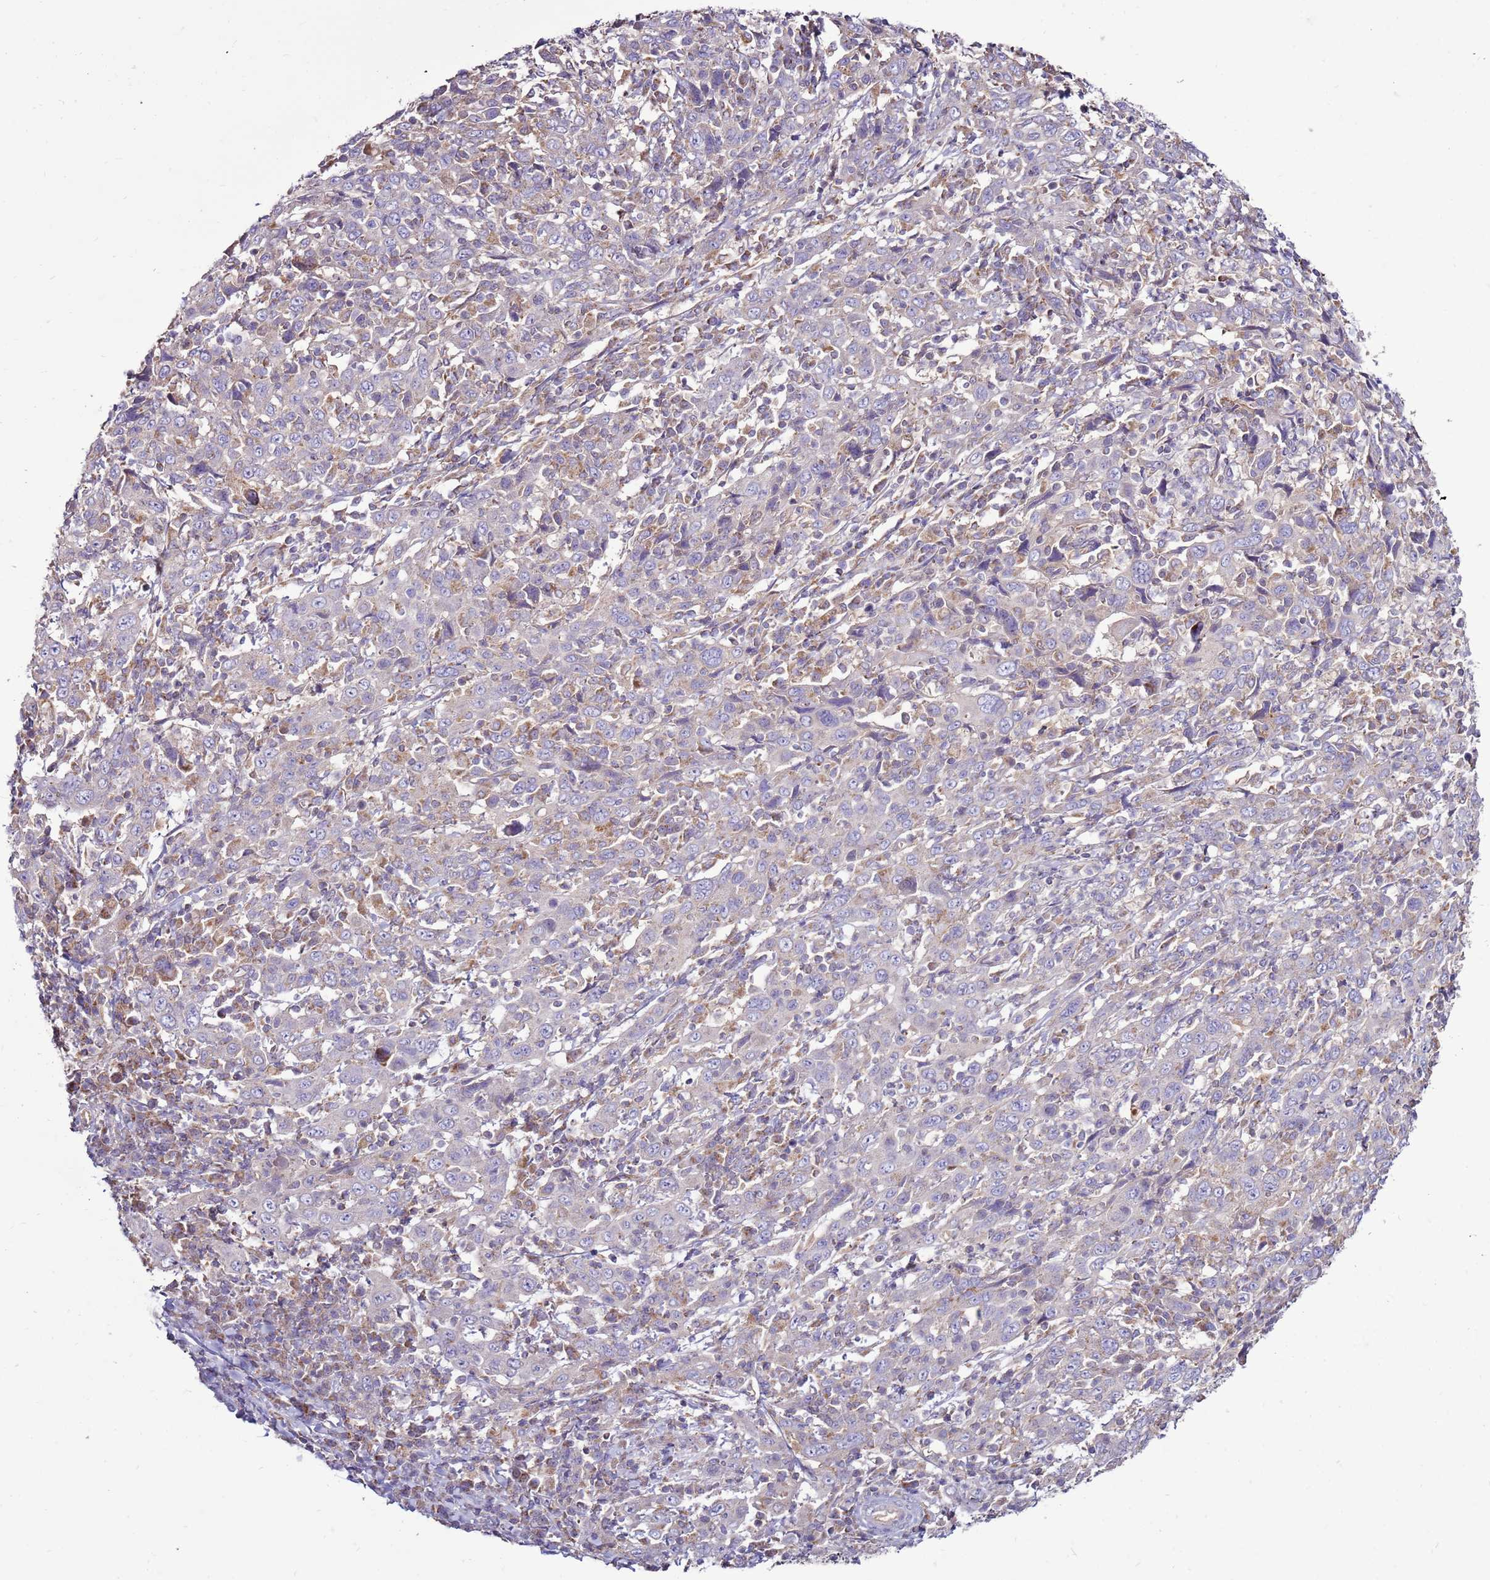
{"staining": {"intensity": "negative", "quantity": "none", "location": "none"}, "tissue": "cervical cancer", "cell_type": "Tumor cells", "image_type": "cancer", "snomed": [{"axis": "morphology", "description": "Squamous cell carcinoma, NOS"}, {"axis": "topography", "description": "Cervix"}], "caption": "Human squamous cell carcinoma (cervical) stained for a protein using immunohistochemistry shows no staining in tumor cells.", "gene": "TRAPPC4", "patient": {"sex": "female", "age": 46}}